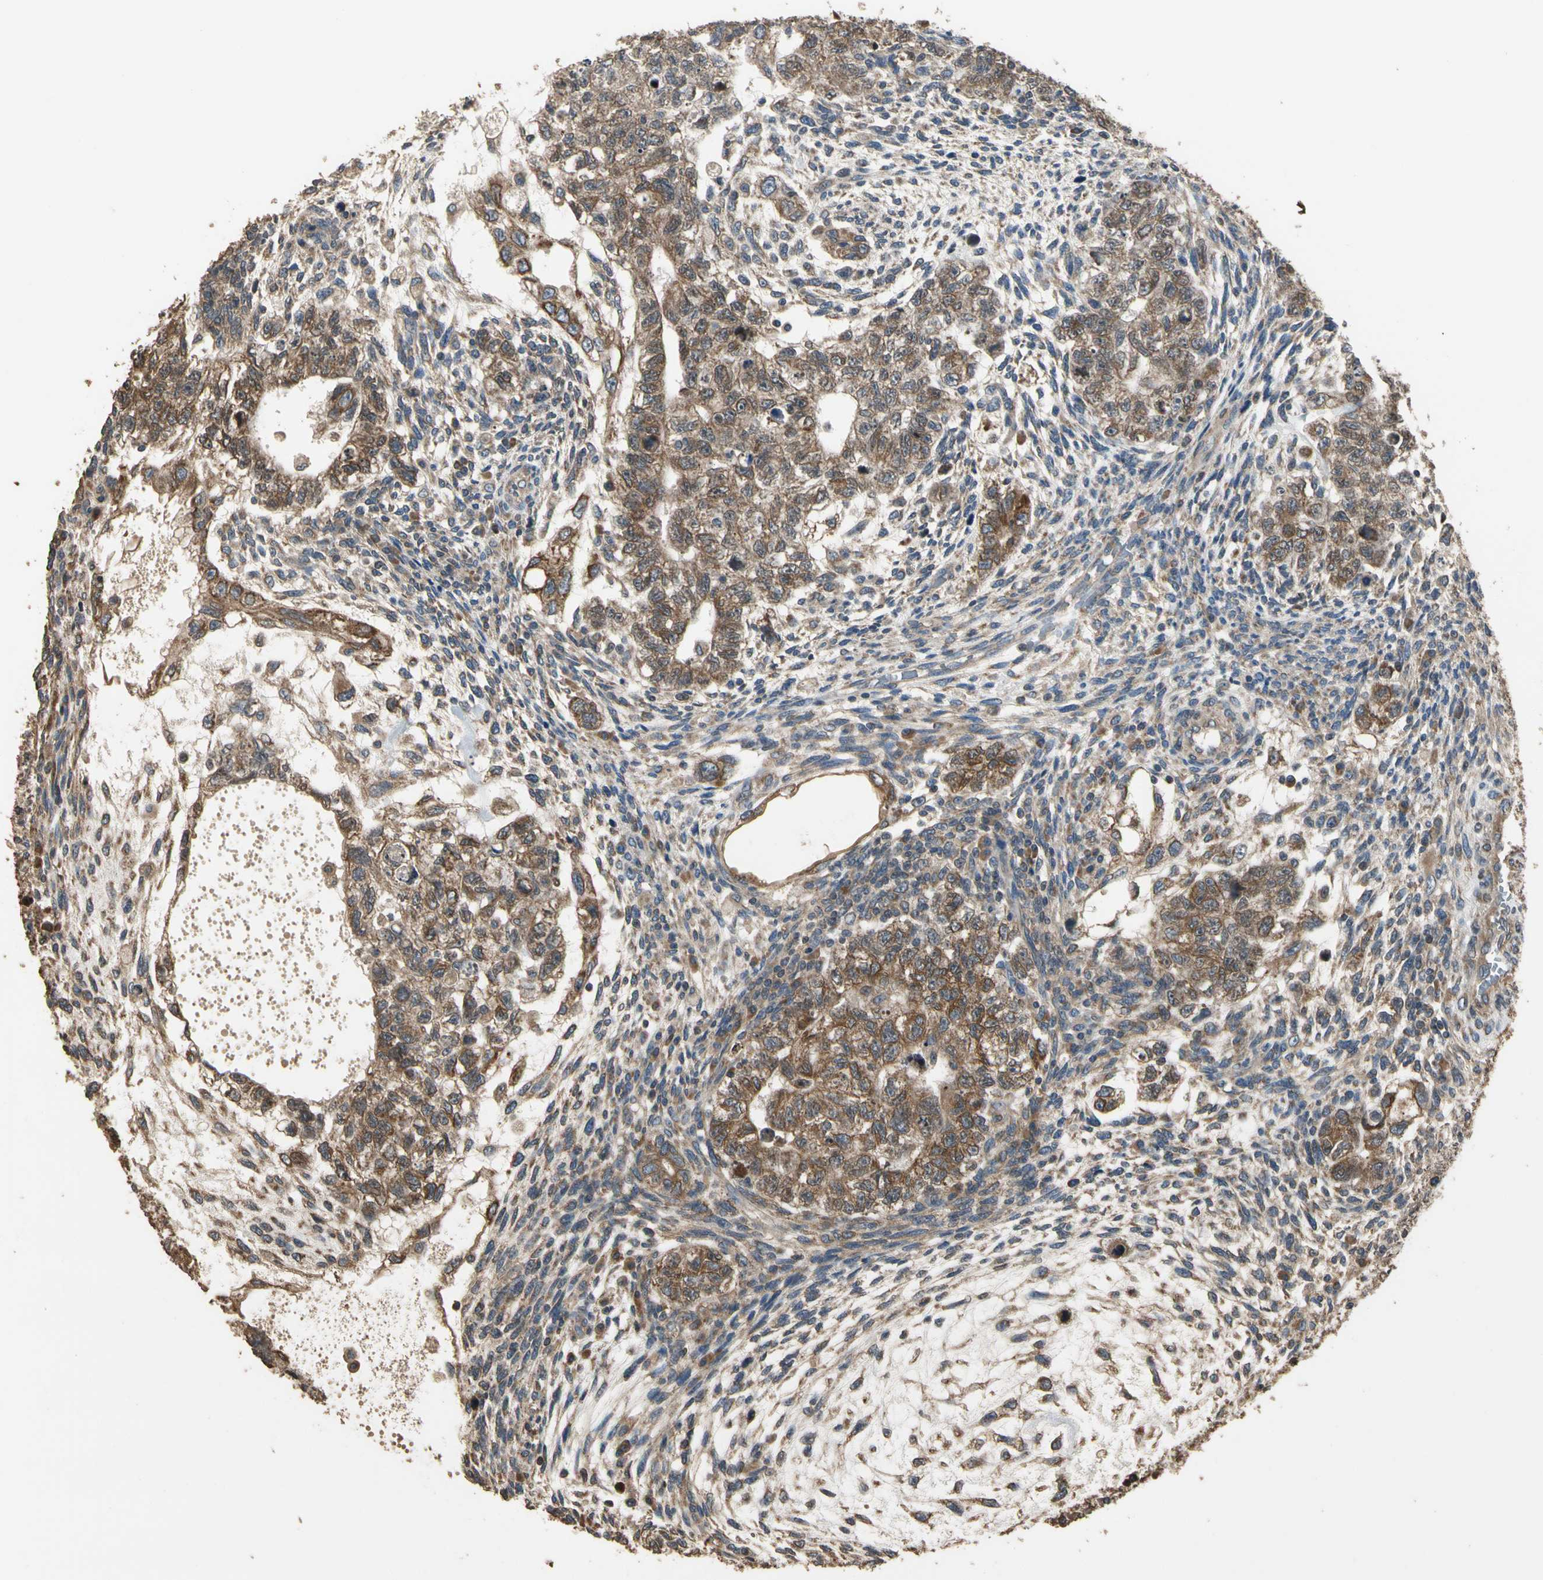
{"staining": {"intensity": "moderate", "quantity": ">75%", "location": "cytoplasmic/membranous"}, "tissue": "testis cancer", "cell_type": "Tumor cells", "image_type": "cancer", "snomed": [{"axis": "morphology", "description": "Normal tissue, NOS"}, {"axis": "morphology", "description": "Carcinoma, Embryonal, NOS"}, {"axis": "topography", "description": "Testis"}], "caption": "Protein expression analysis of embryonal carcinoma (testis) demonstrates moderate cytoplasmic/membranous staining in about >75% of tumor cells. (Stains: DAB in brown, nuclei in blue, Microscopy: brightfield microscopy at high magnification).", "gene": "STX18", "patient": {"sex": "male", "age": 36}}